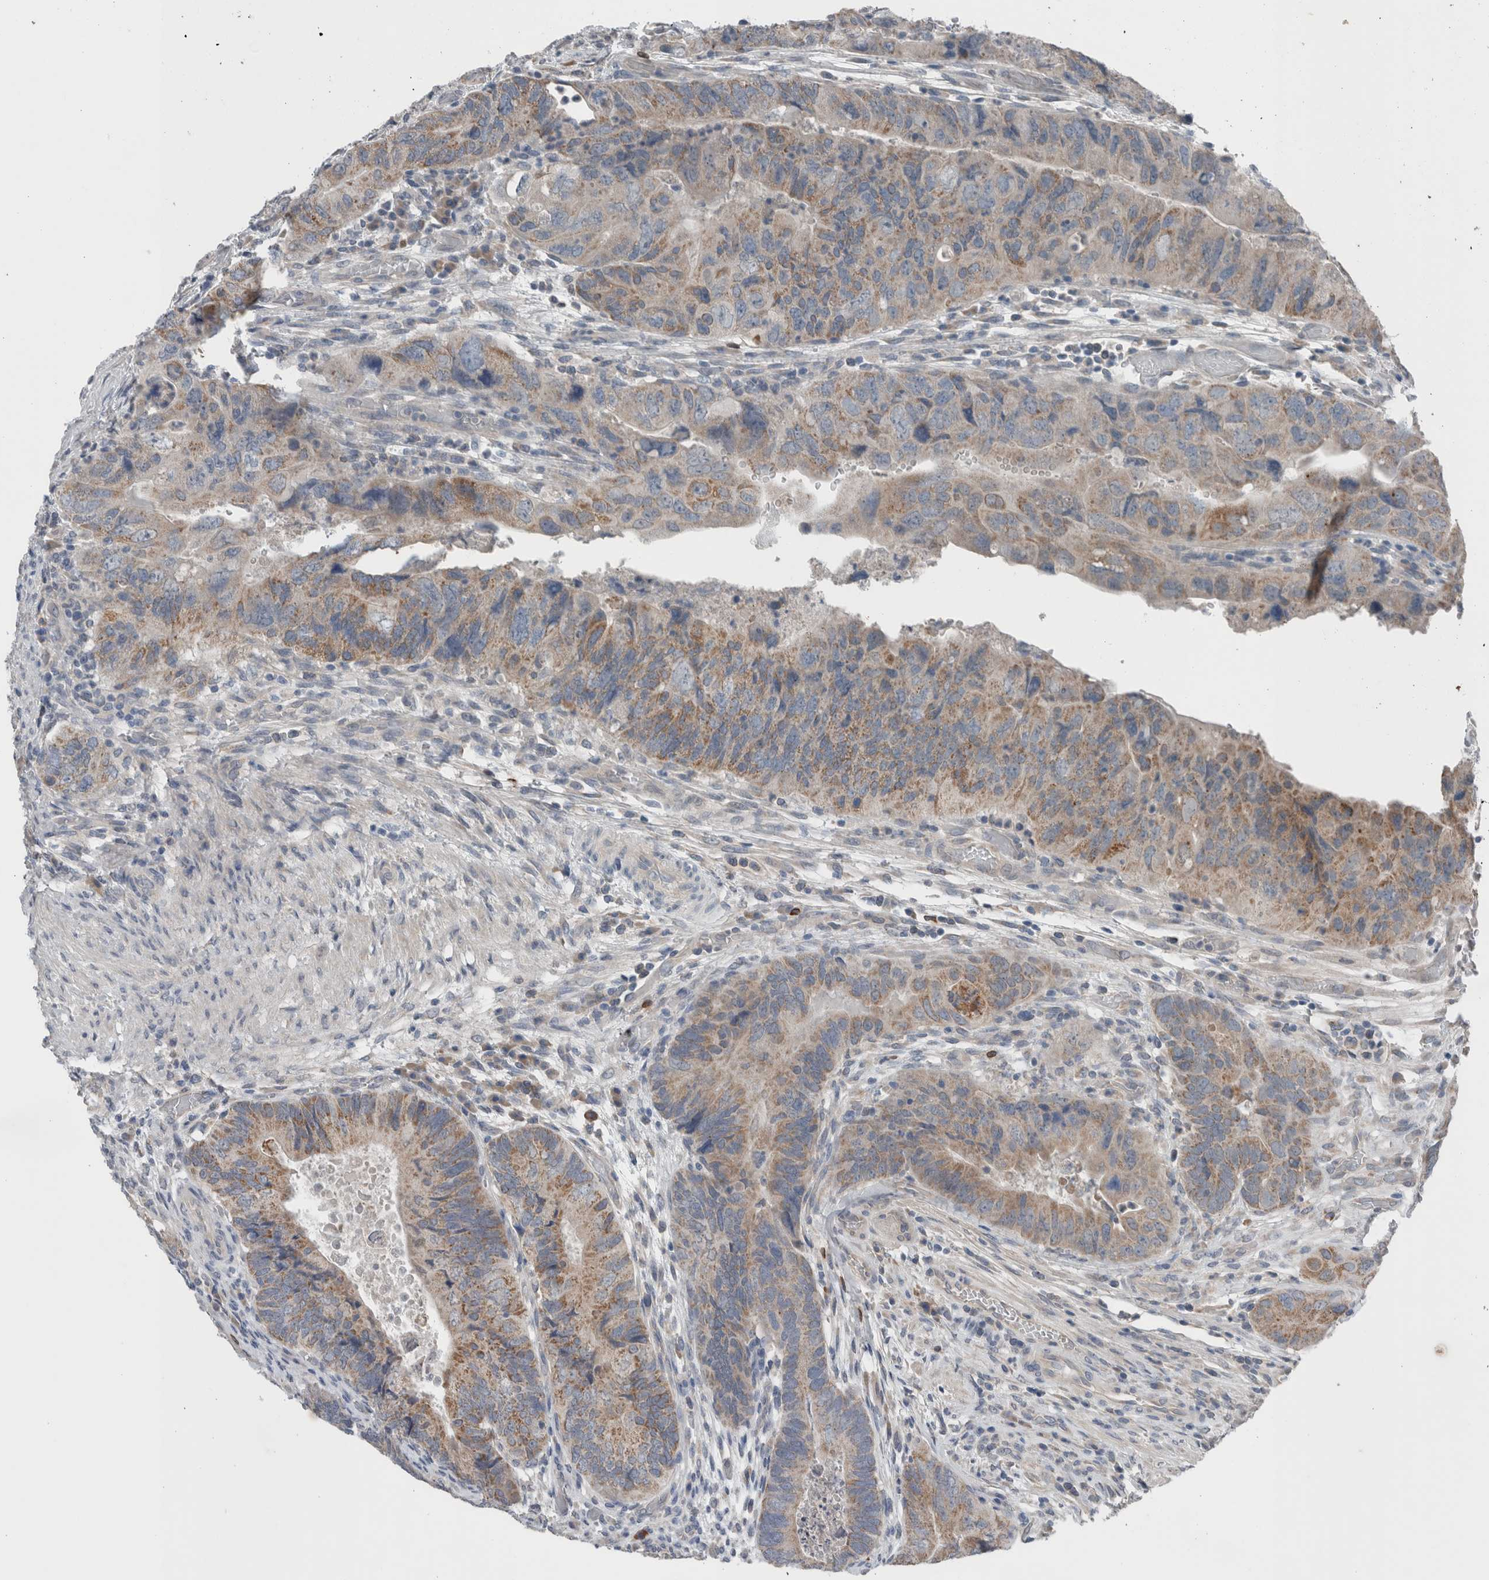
{"staining": {"intensity": "weak", "quantity": ">75%", "location": "cytoplasmic/membranous"}, "tissue": "colorectal cancer", "cell_type": "Tumor cells", "image_type": "cancer", "snomed": [{"axis": "morphology", "description": "Adenocarcinoma, NOS"}, {"axis": "topography", "description": "Rectum"}], "caption": "Immunohistochemistry staining of adenocarcinoma (colorectal), which shows low levels of weak cytoplasmic/membranous staining in about >75% of tumor cells indicating weak cytoplasmic/membranous protein expression. The staining was performed using DAB (3,3'-diaminobenzidine) (brown) for protein detection and nuclei were counterstained in hematoxylin (blue).", "gene": "CRNN", "patient": {"sex": "male", "age": 63}}